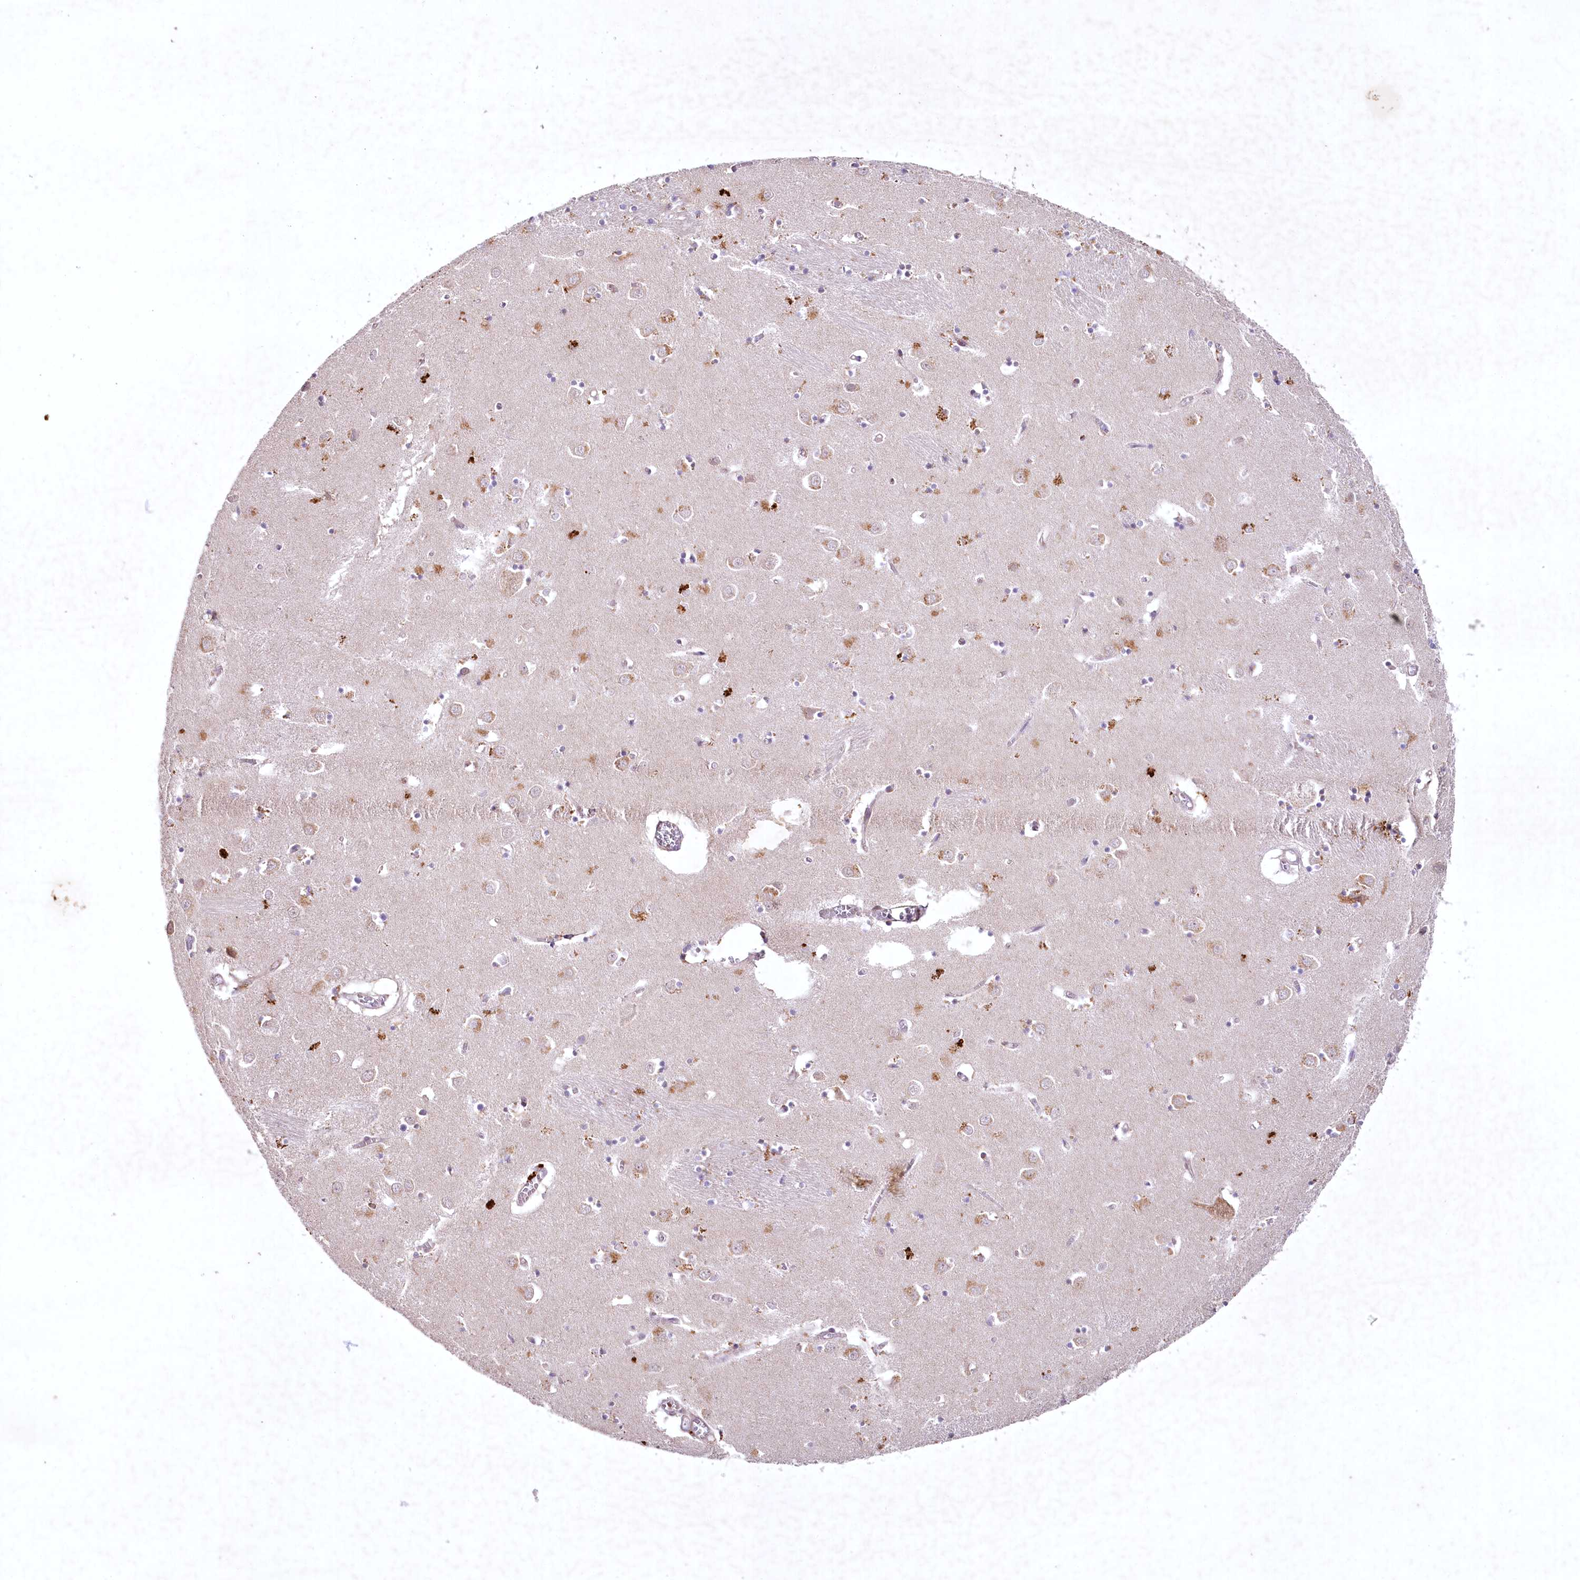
{"staining": {"intensity": "weak", "quantity": "<25%", "location": "cytoplasmic/membranous"}, "tissue": "caudate", "cell_type": "Glial cells", "image_type": "normal", "snomed": [{"axis": "morphology", "description": "Normal tissue, NOS"}, {"axis": "topography", "description": "Lateral ventricle wall"}], "caption": "An image of human caudate is negative for staining in glial cells.", "gene": "MRPL44", "patient": {"sex": "male", "age": 70}}